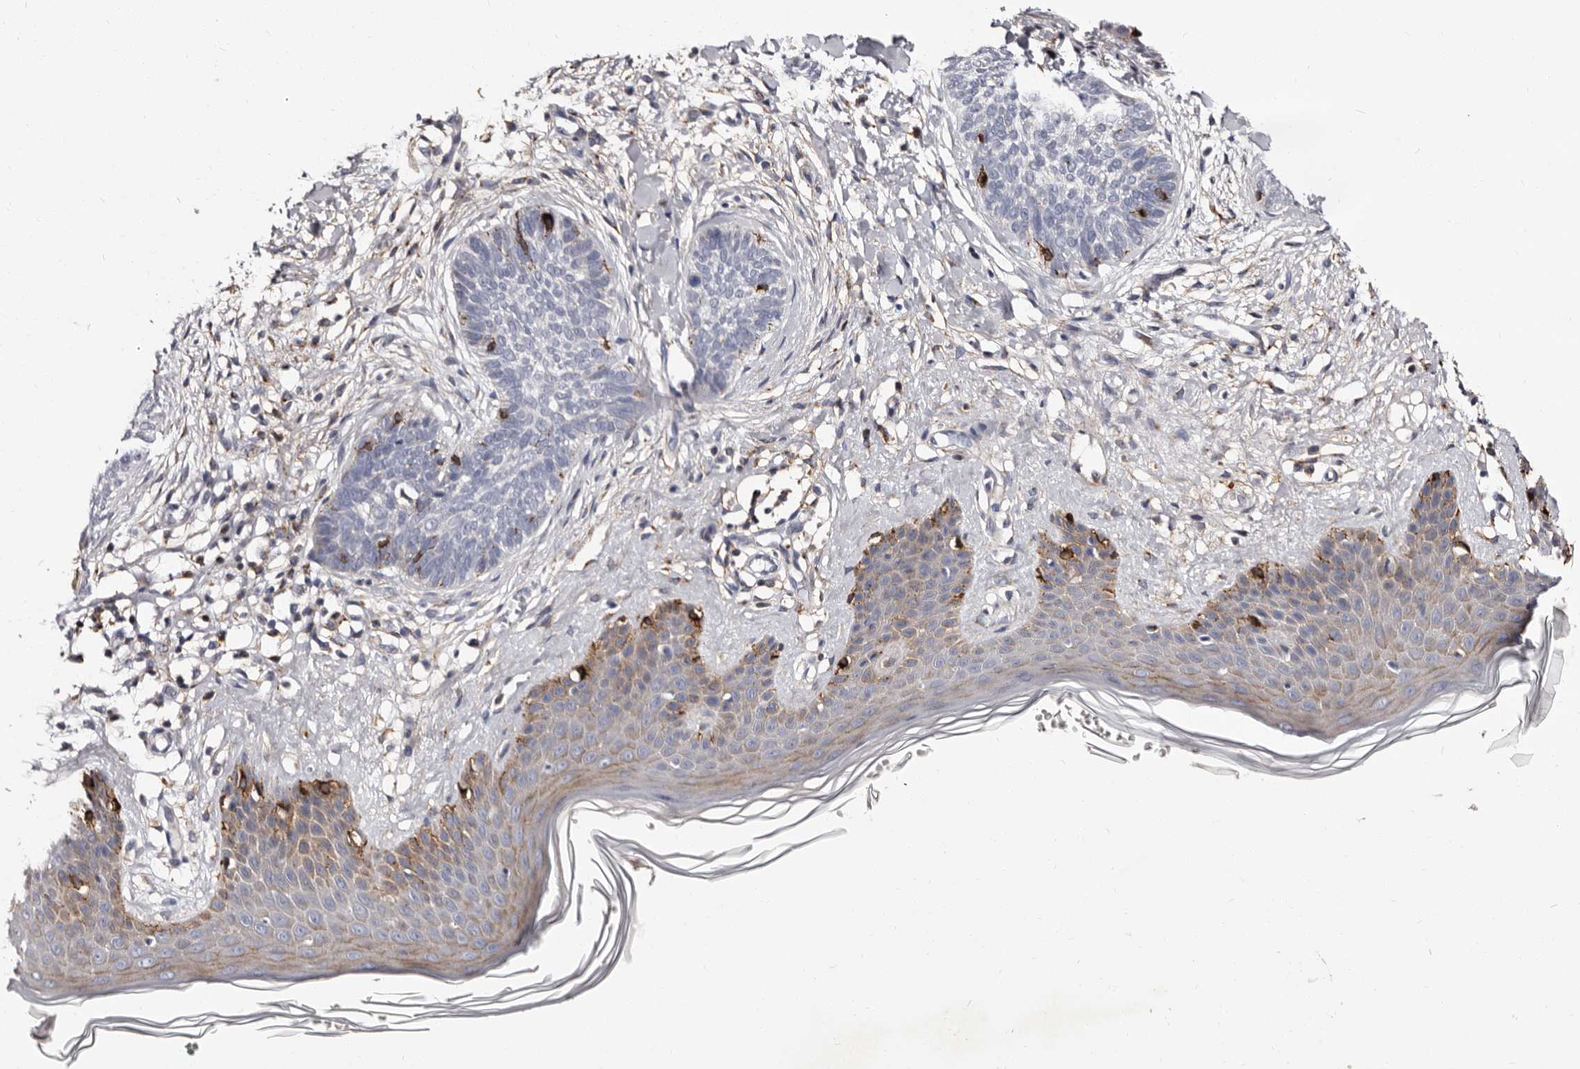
{"staining": {"intensity": "negative", "quantity": "none", "location": "none"}, "tissue": "skin cancer", "cell_type": "Tumor cells", "image_type": "cancer", "snomed": [{"axis": "morphology", "description": "Basal cell carcinoma"}, {"axis": "topography", "description": "Skin"}], "caption": "Basal cell carcinoma (skin) was stained to show a protein in brown. There is no significant positivity in tumor cells.", "gene": "AUNIP", "patient": {"sex": "female", "age": 59}}